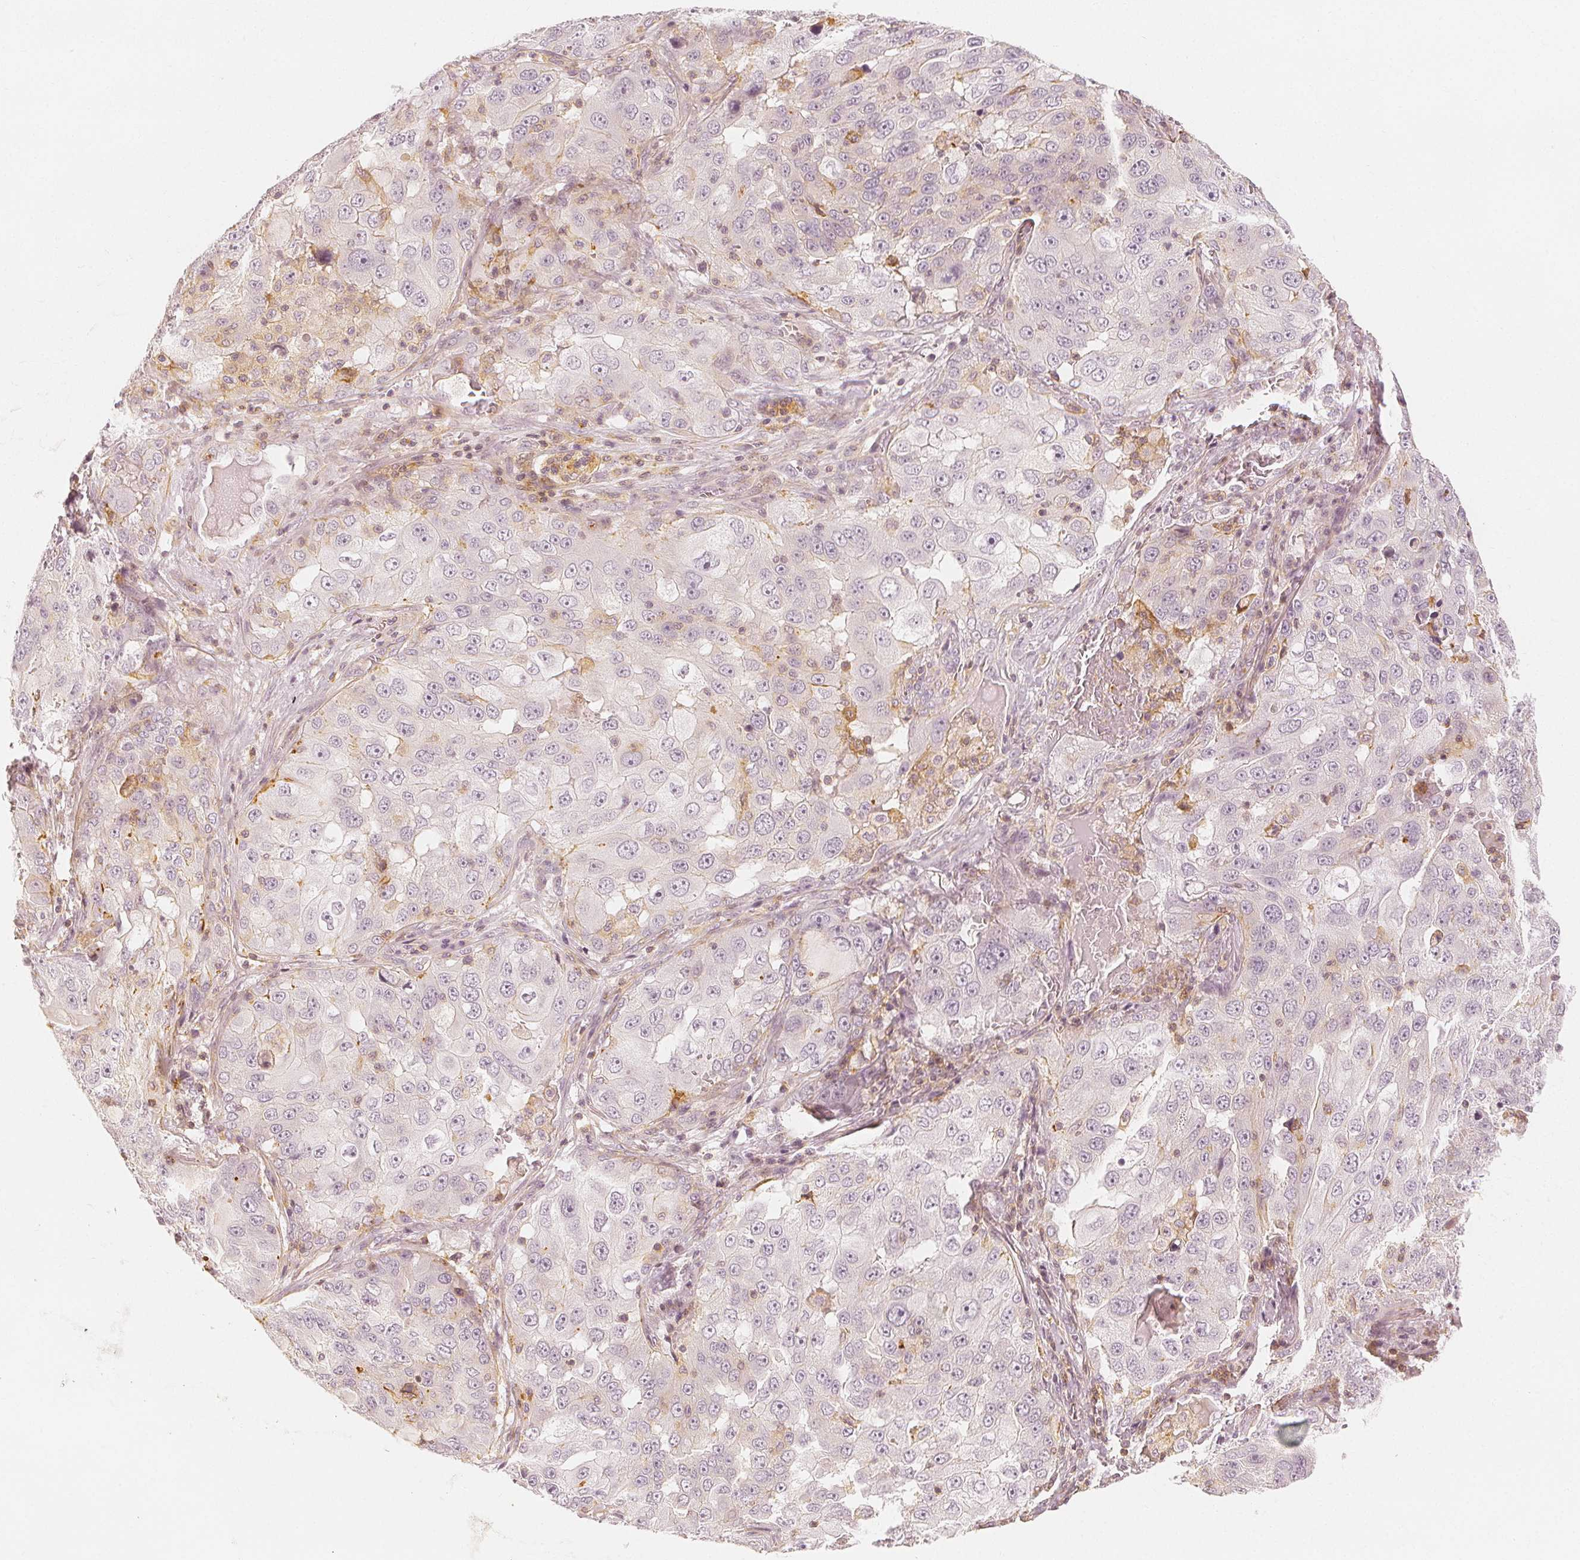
{"staining": {"intensity": "negative", "quantity": "none", "location": "none"}, "tissue": "lung cancer", "cell_type": "Tumor cells", "image_type": "cancer", "snomed": [{"axis": "morphology", "description": "Adenocarcinoma, NOS"}, {"axis": "topography", "description": "Lung"}], "caption": "Lung cancer (adenocarcinoma) was stained to show a protein in brown. There is no significant positivity in tumor cells.", "gene": "ARHGAP26", "patient": {"sex": "female", "age": 61}}